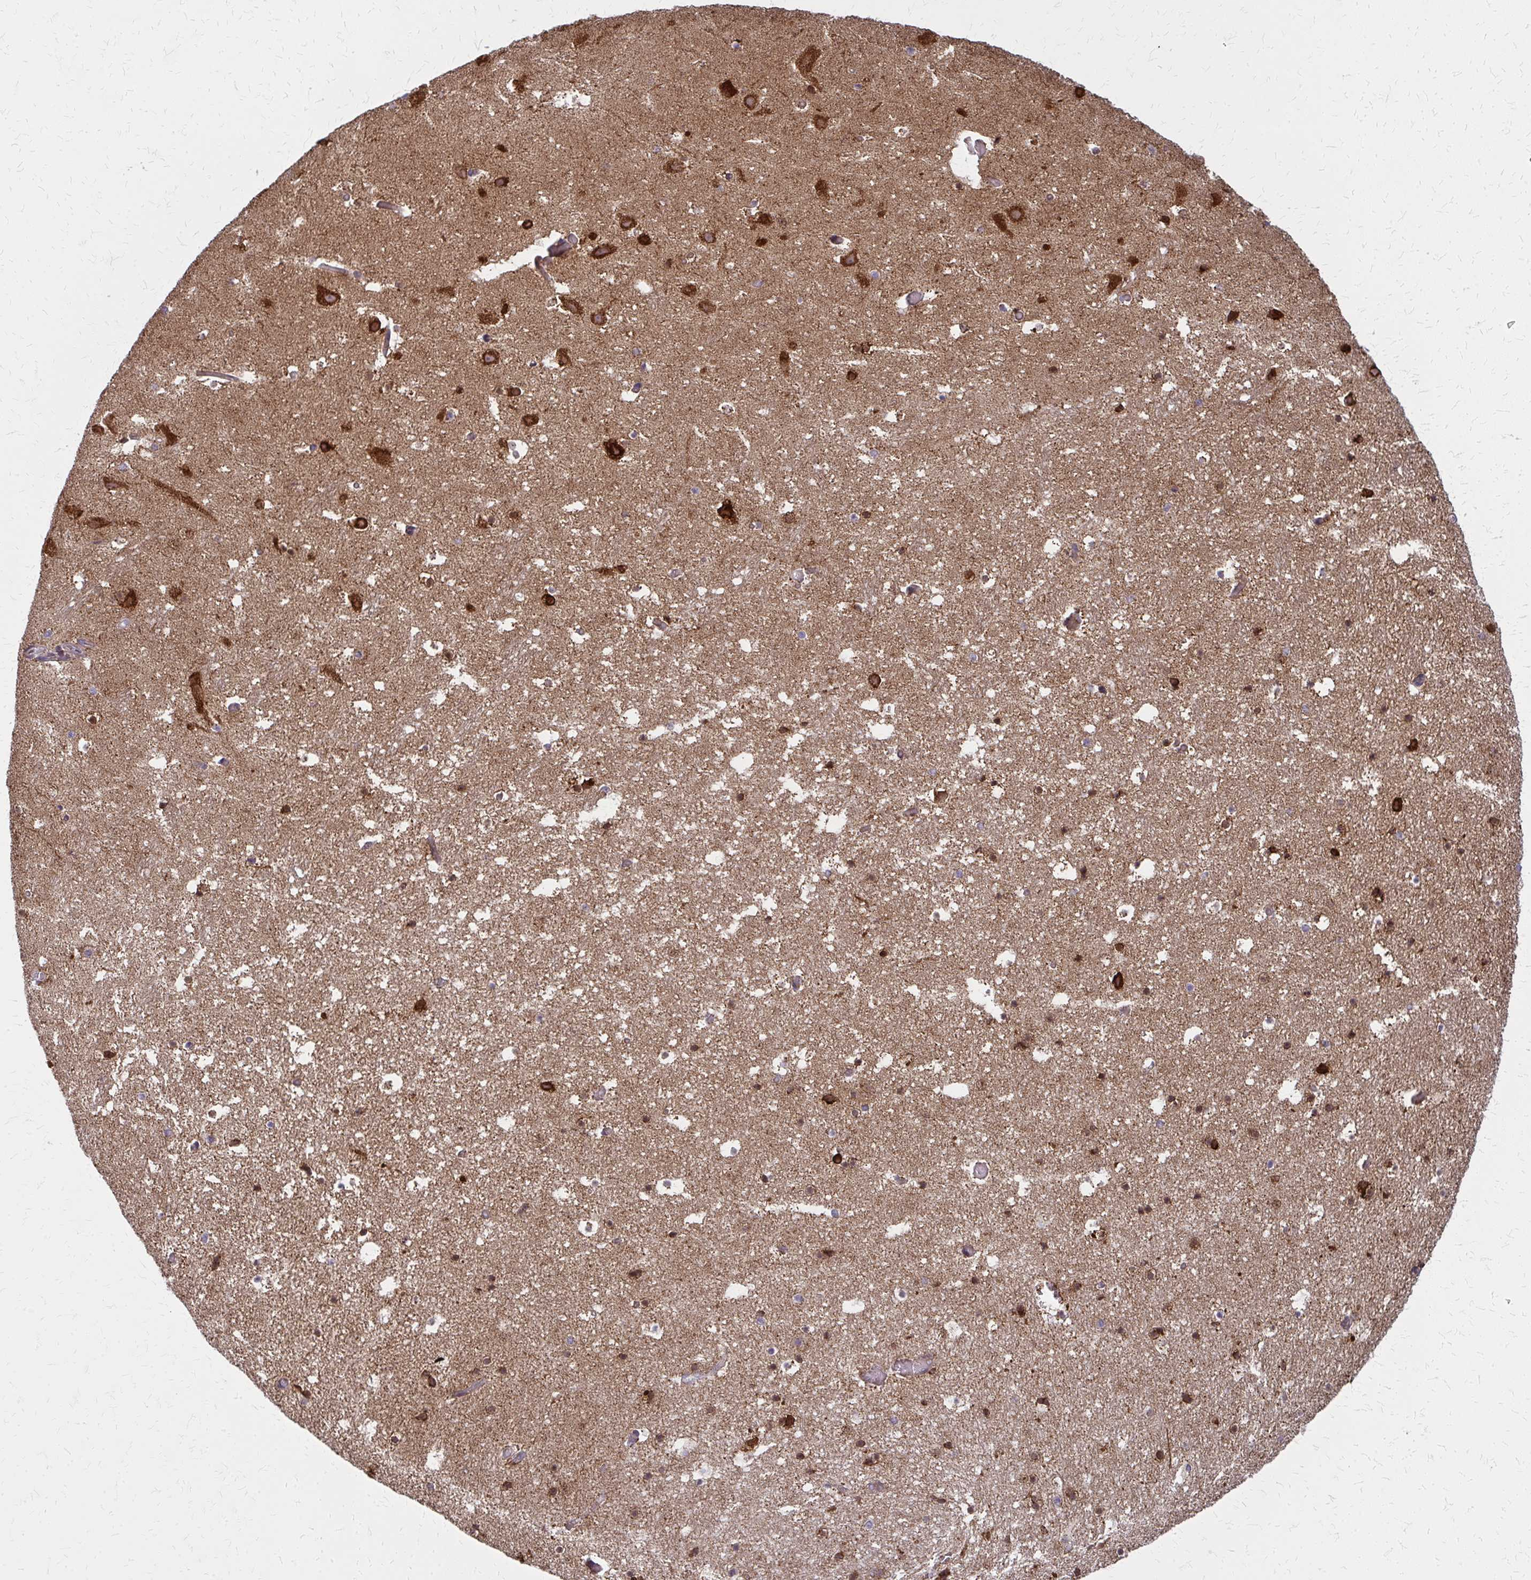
{"staining": {"intensity": "moderate", "quantity": ">75%", "location": "cytoplasmic/membranous"}, "tissue": "hippocampus", "cell_type": "Glial cells", "image_type": "normal", "snomed": [{"axis": "morphology", "description": "Normal tissue, NOS"}, {"axis": "topography", "description": "Hippocampus"}], "caption": "Normal hippocampus reveals moderate cytoplasmic/membranous expression in approximately >75% of glial cells (brown staining indicates protein expression, while blue staining denotes nuclei)..", "gene": "MCCC1", "patient": {"sex": "male", "age": 26}}